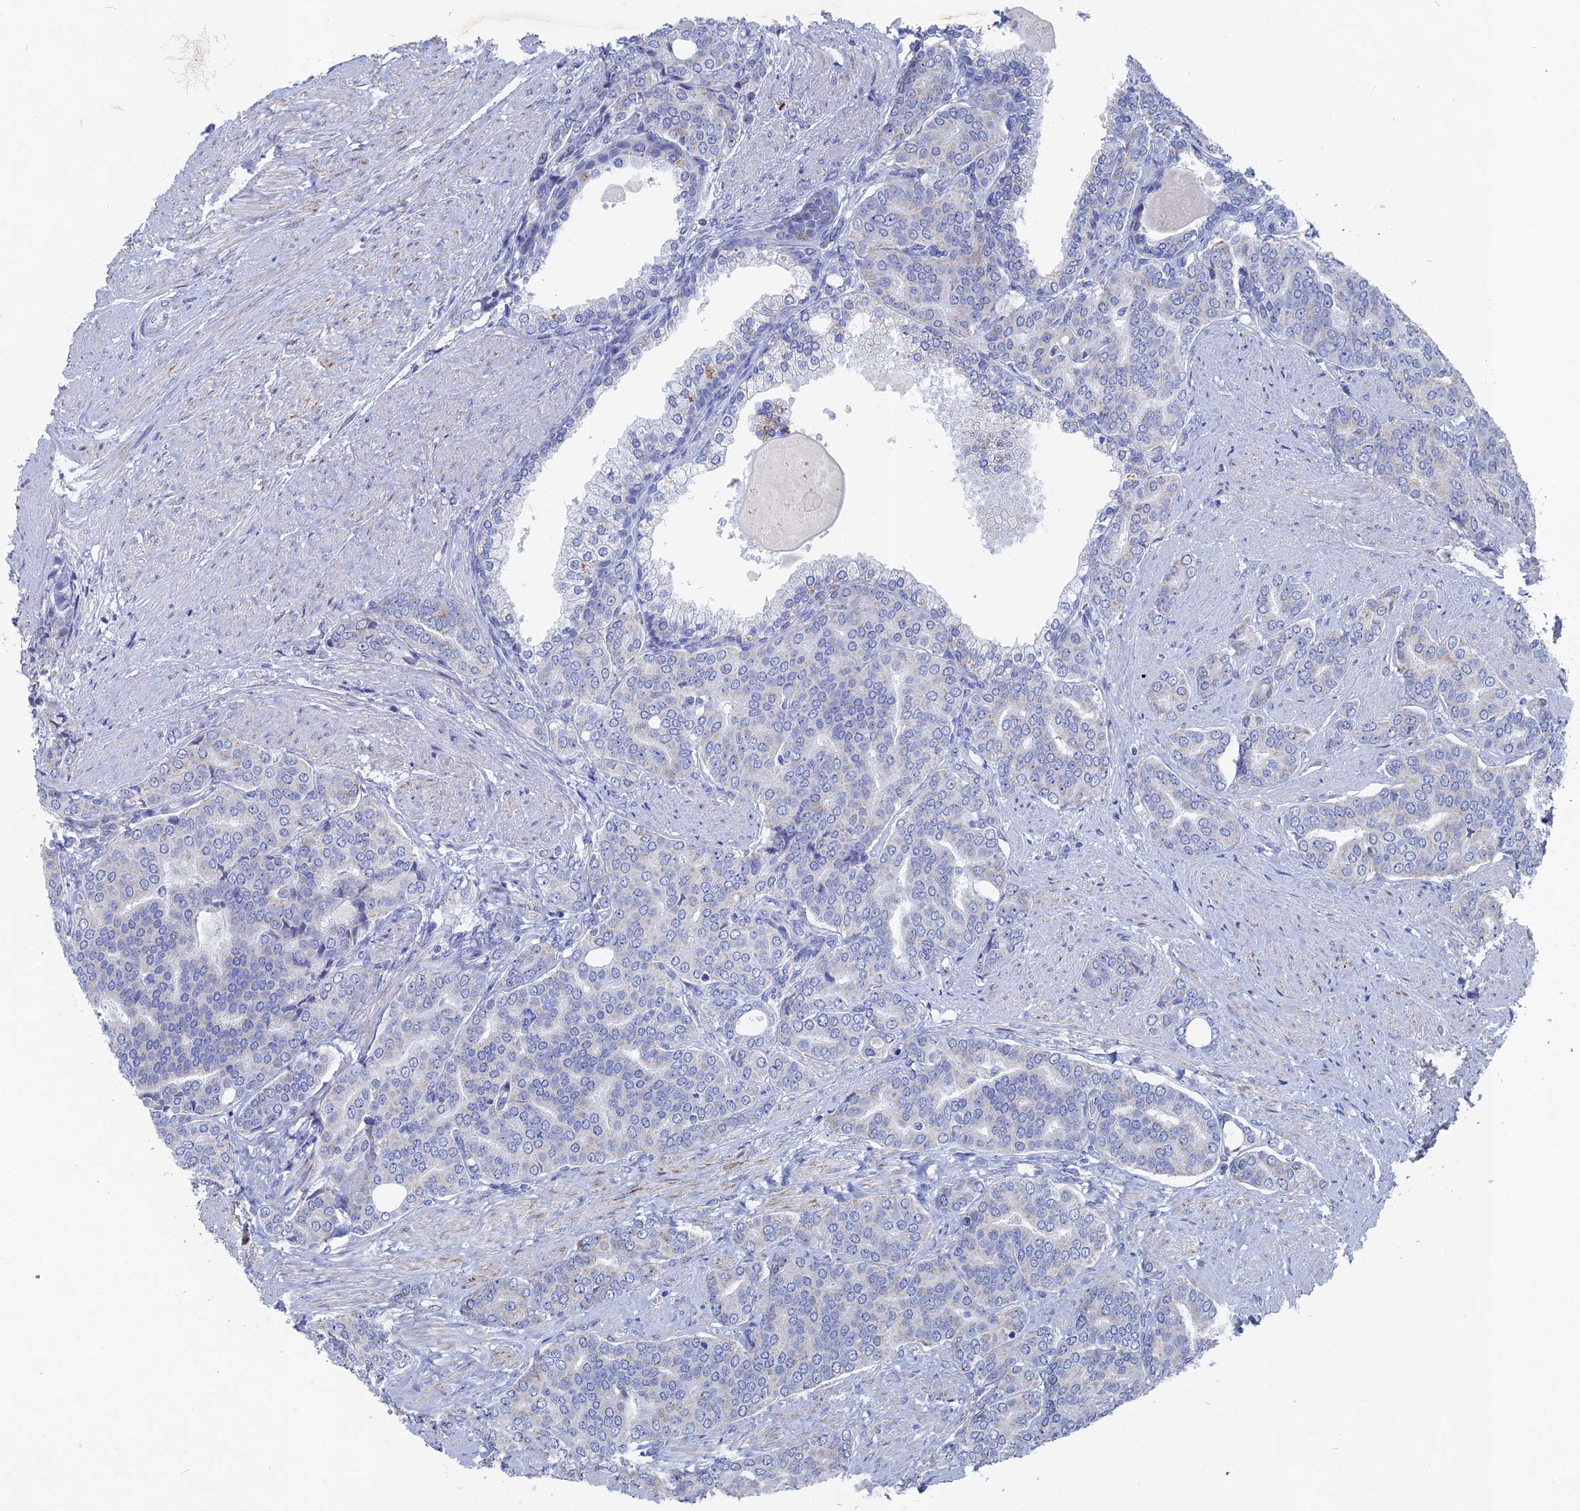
{"staining": {"intensity": "negative", "quantity": "none", "location": "none"}, "tissue": "prostate cancer", "cell_type": "Tumor cells", "image_type": "cancer", "snomed": [{"axis": "morphology", "description": "Adenocarcinoma, High grade"}, {"axis": "topography", "description": "Prostate"}], "caption": "Protein analysis of prostate cancer (adenocarcinoma (high-grade)) exhibits no significant positivity in tumor cells.", "gene": "HIGD1A", "patient": {"sex": "male", "age": 67}}